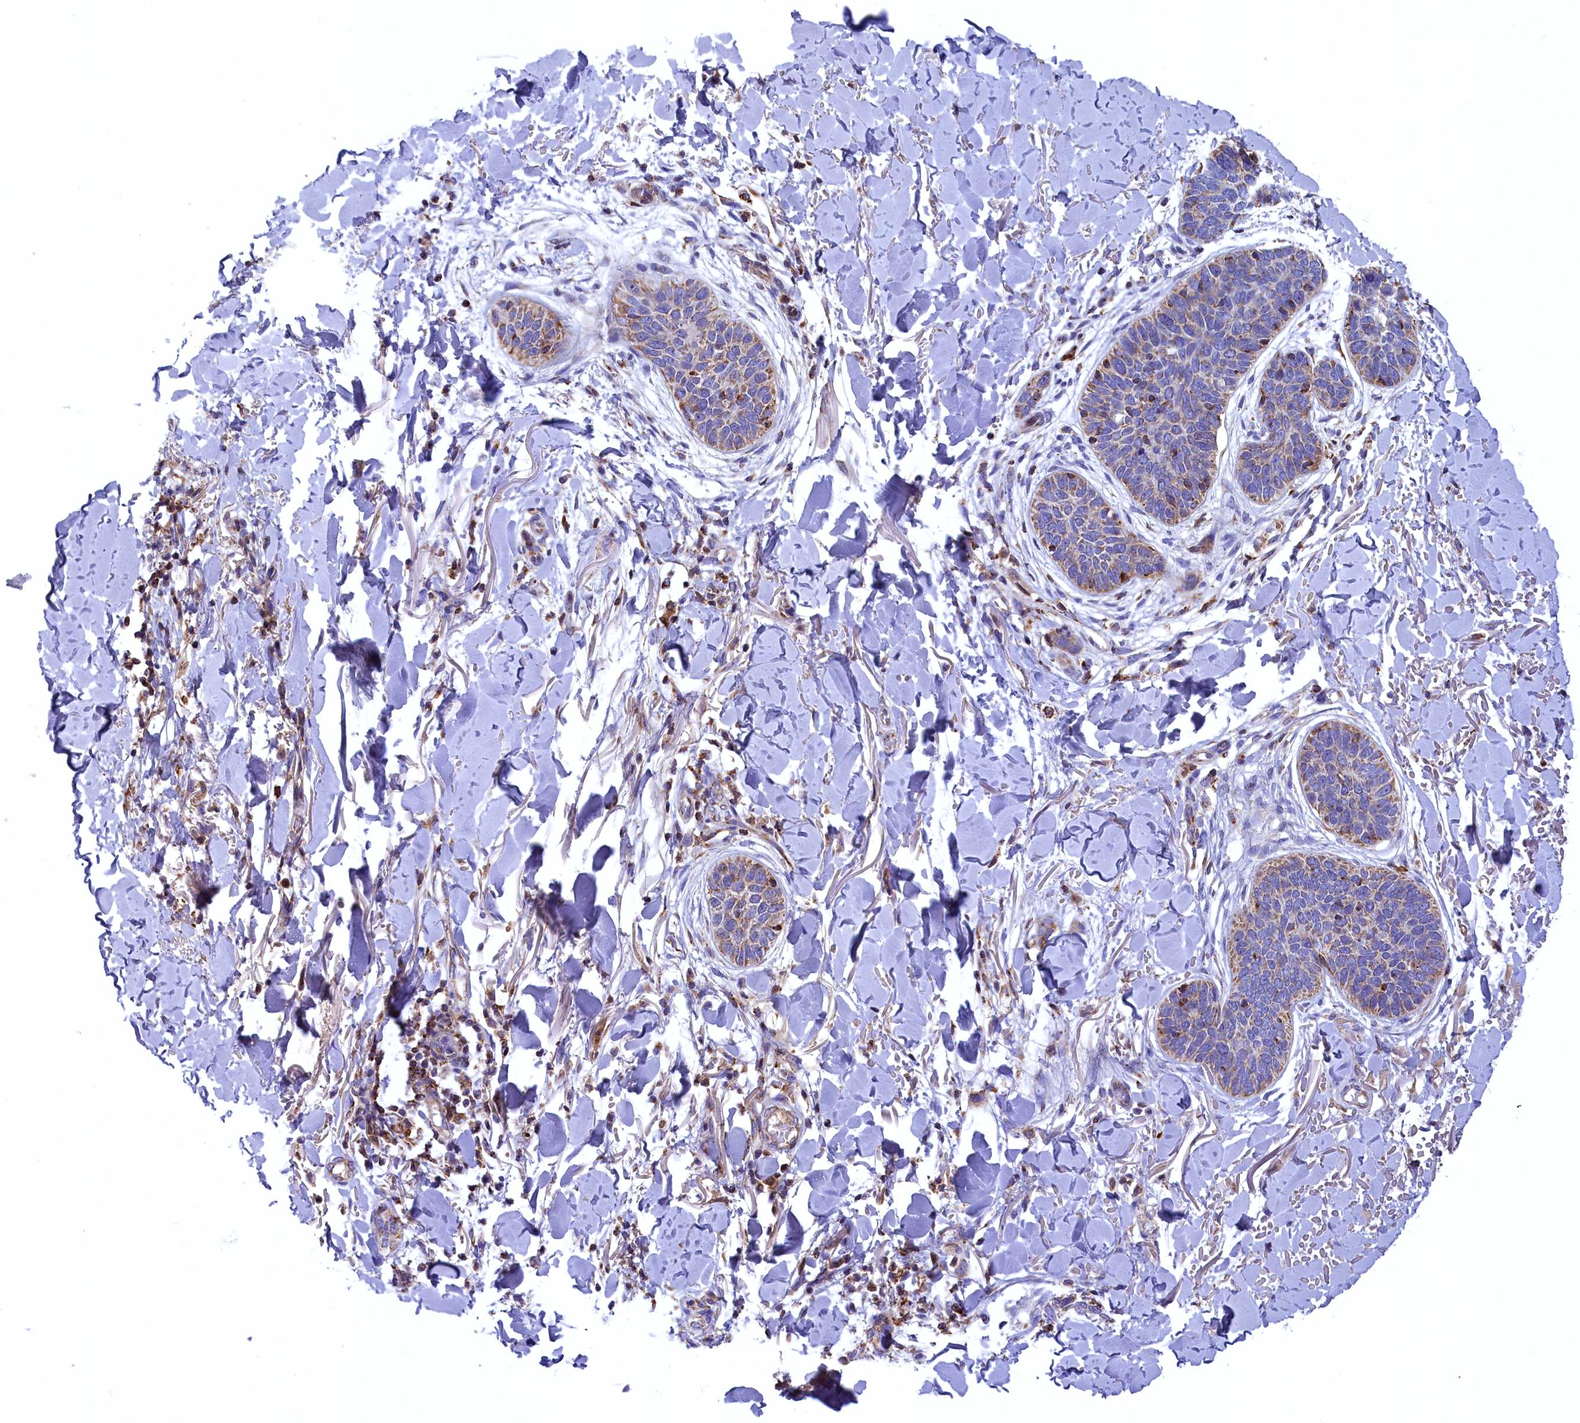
{"staining": {"intensity": "moderate", "quantity": "<25%", "location": "cytoplasmic/membranous"}, "tissue": "skin cancer", "cell_type": "Tumor cells", "image_type": "cancer", "snomed": [{"axis": "morphology", "description": "Basal cell carcinoma"}, {"axis": "topography", "description": "Skin"}], "caption": "Tumor cells exhibit low levels of moderate cytoplasmic/membranous expression in approximately <25% of cells in skin cancer.", "gene": "COX17", "patient": {"sex": "male", "age": 85}}